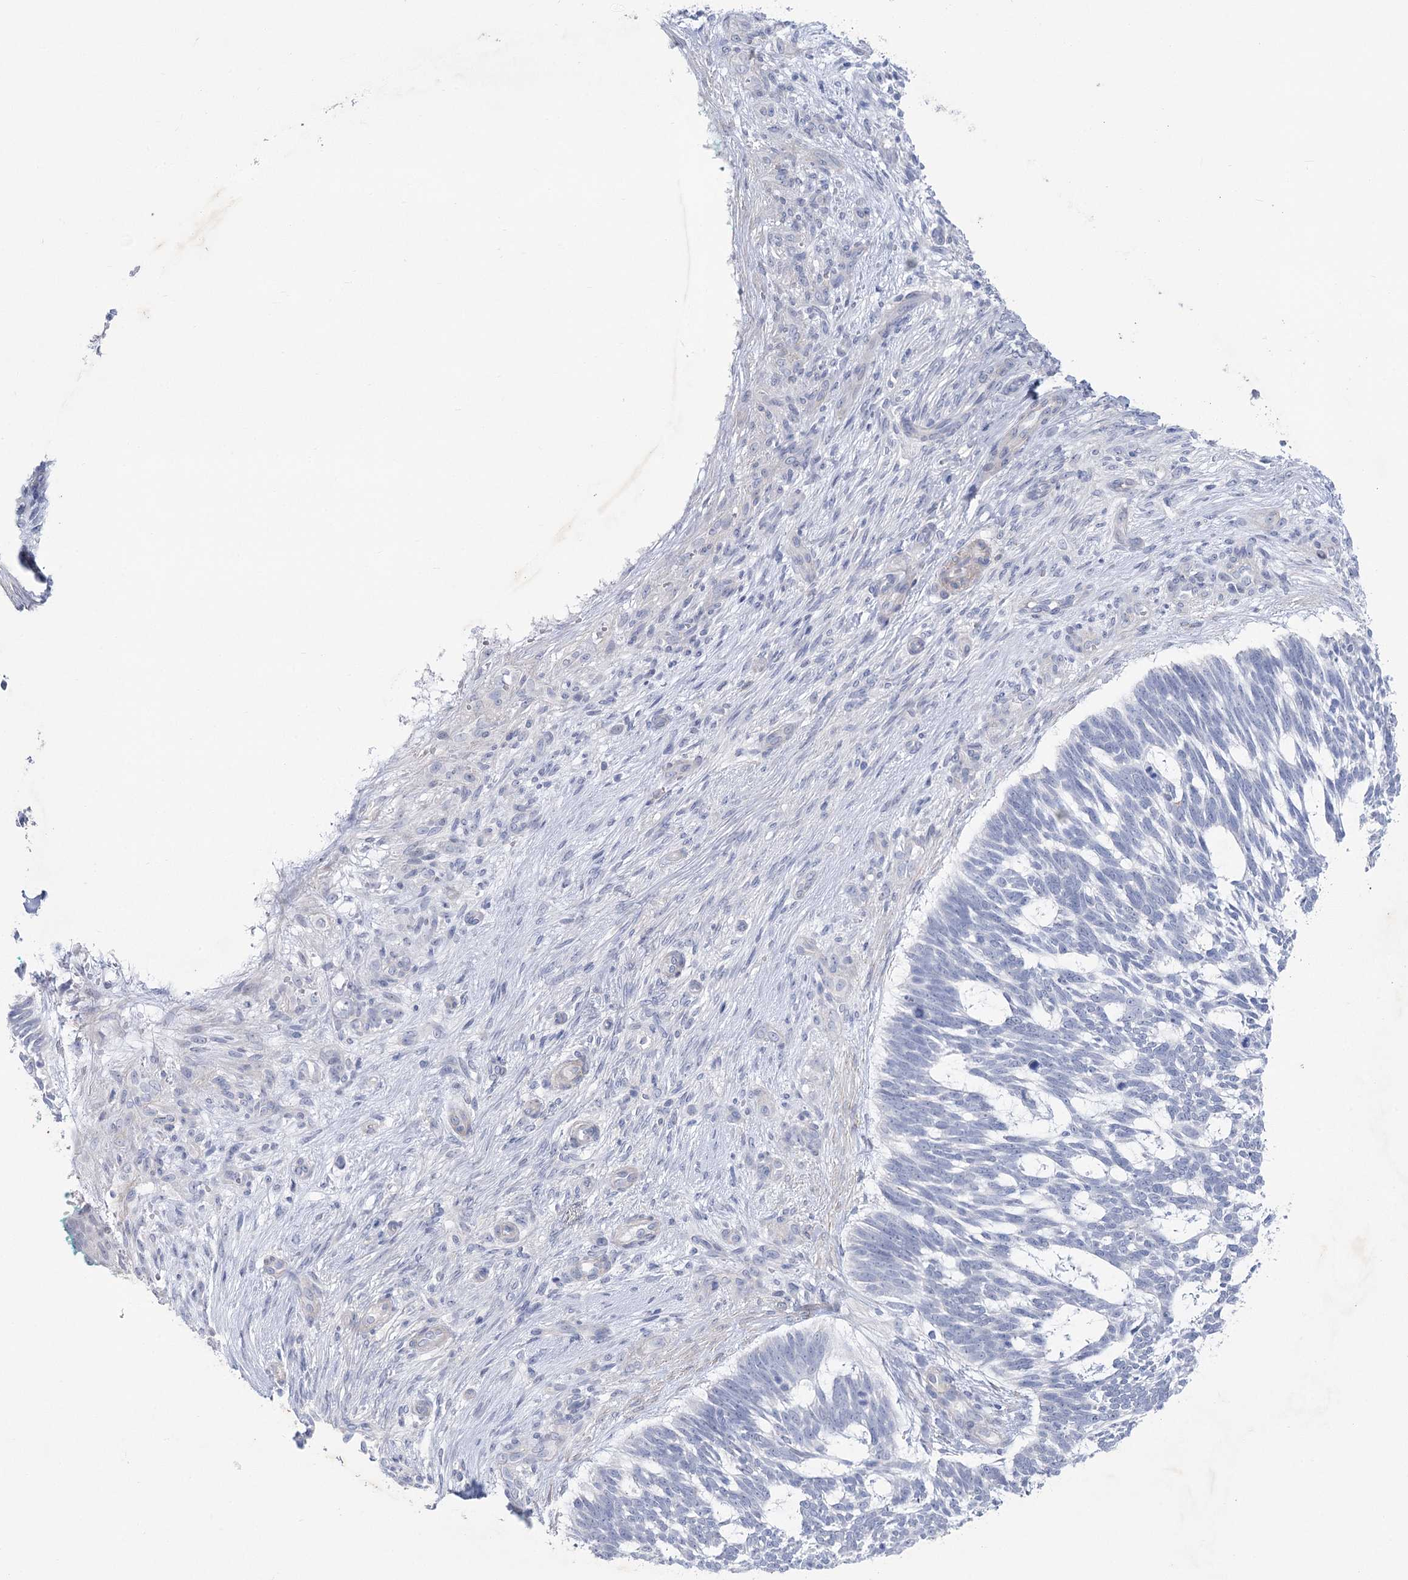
{"staining": {"intensity": "negative", "quantity": "none", "location": "none"}, "tissue": "skin cancer", "cell_type": "Tumor cells", "image_type": "cancer", "snomed": [{"axis": "morphology", "description": "Basal cell carcinoma"}, {"axis": "topography", "description": "Skin"}], "caption": "Micrograph shows no significant protein positivity in tumor cells of skin basal cell carcinoma.", "gene": "CCDC88A", "patient": {"sex": "male", "age": 88}}